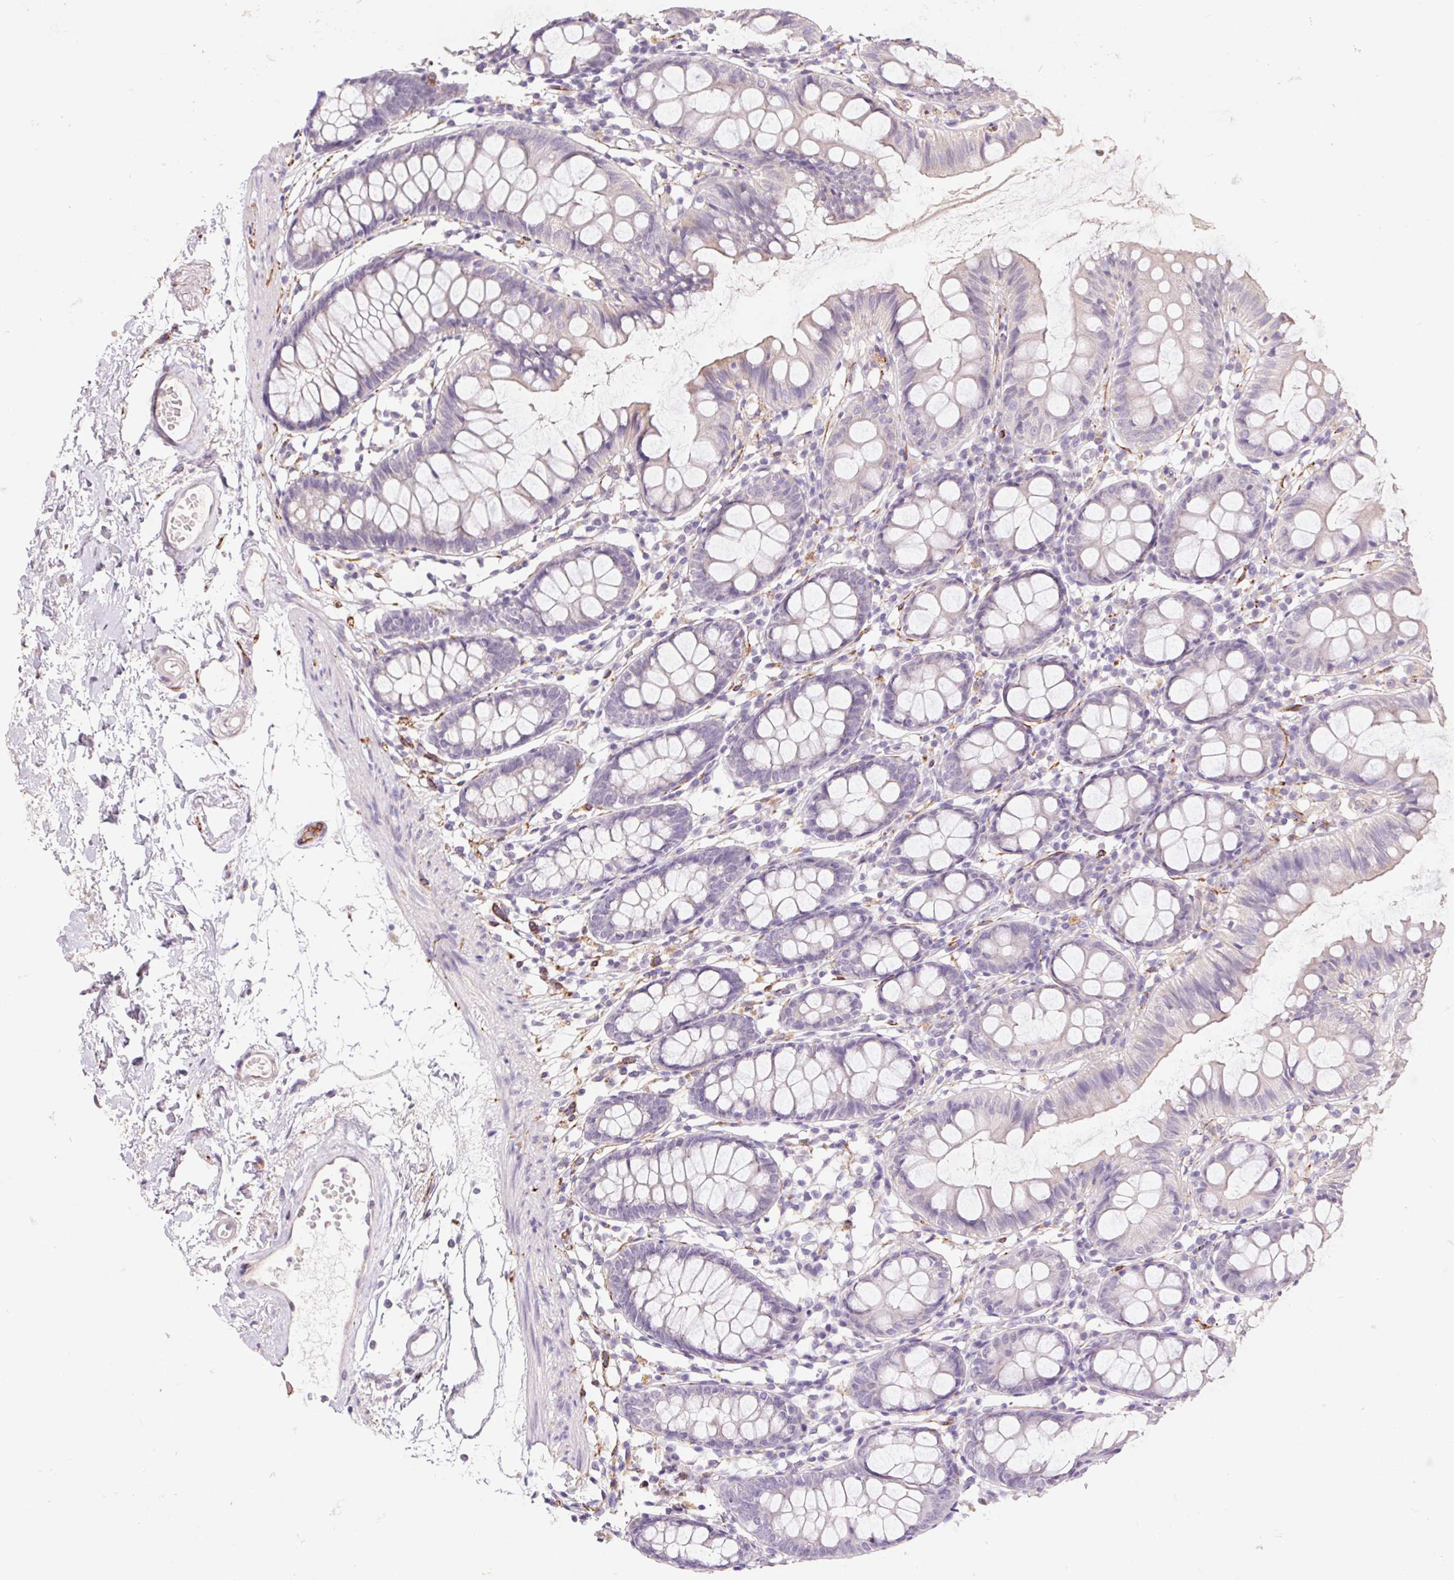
{"staining": {"intensity": "weak", "quantity": "25%-75%", "location": "cytoplasmic/membranous"}, "tissue": "colon", "cell_type": "Endothelial cells", "image_type": "normal", "snomed": [{"axis": "morphology", "description": "Normal tissue, NOS"}, {"axis": "topography", "description": "Colon"}], "caption": "The photomicrograph shows immunohistochemical staining of benign colon. There is weak cytoplasmic/membranous positivity is appreciated in approximately 25%-75% of endothelial cells. Immunohistochemistry (ihc) stains the protein in brown and the nuclei are stained blue.", "gene": "GRM2", "patient": {"sex": "female", "age": 84}}